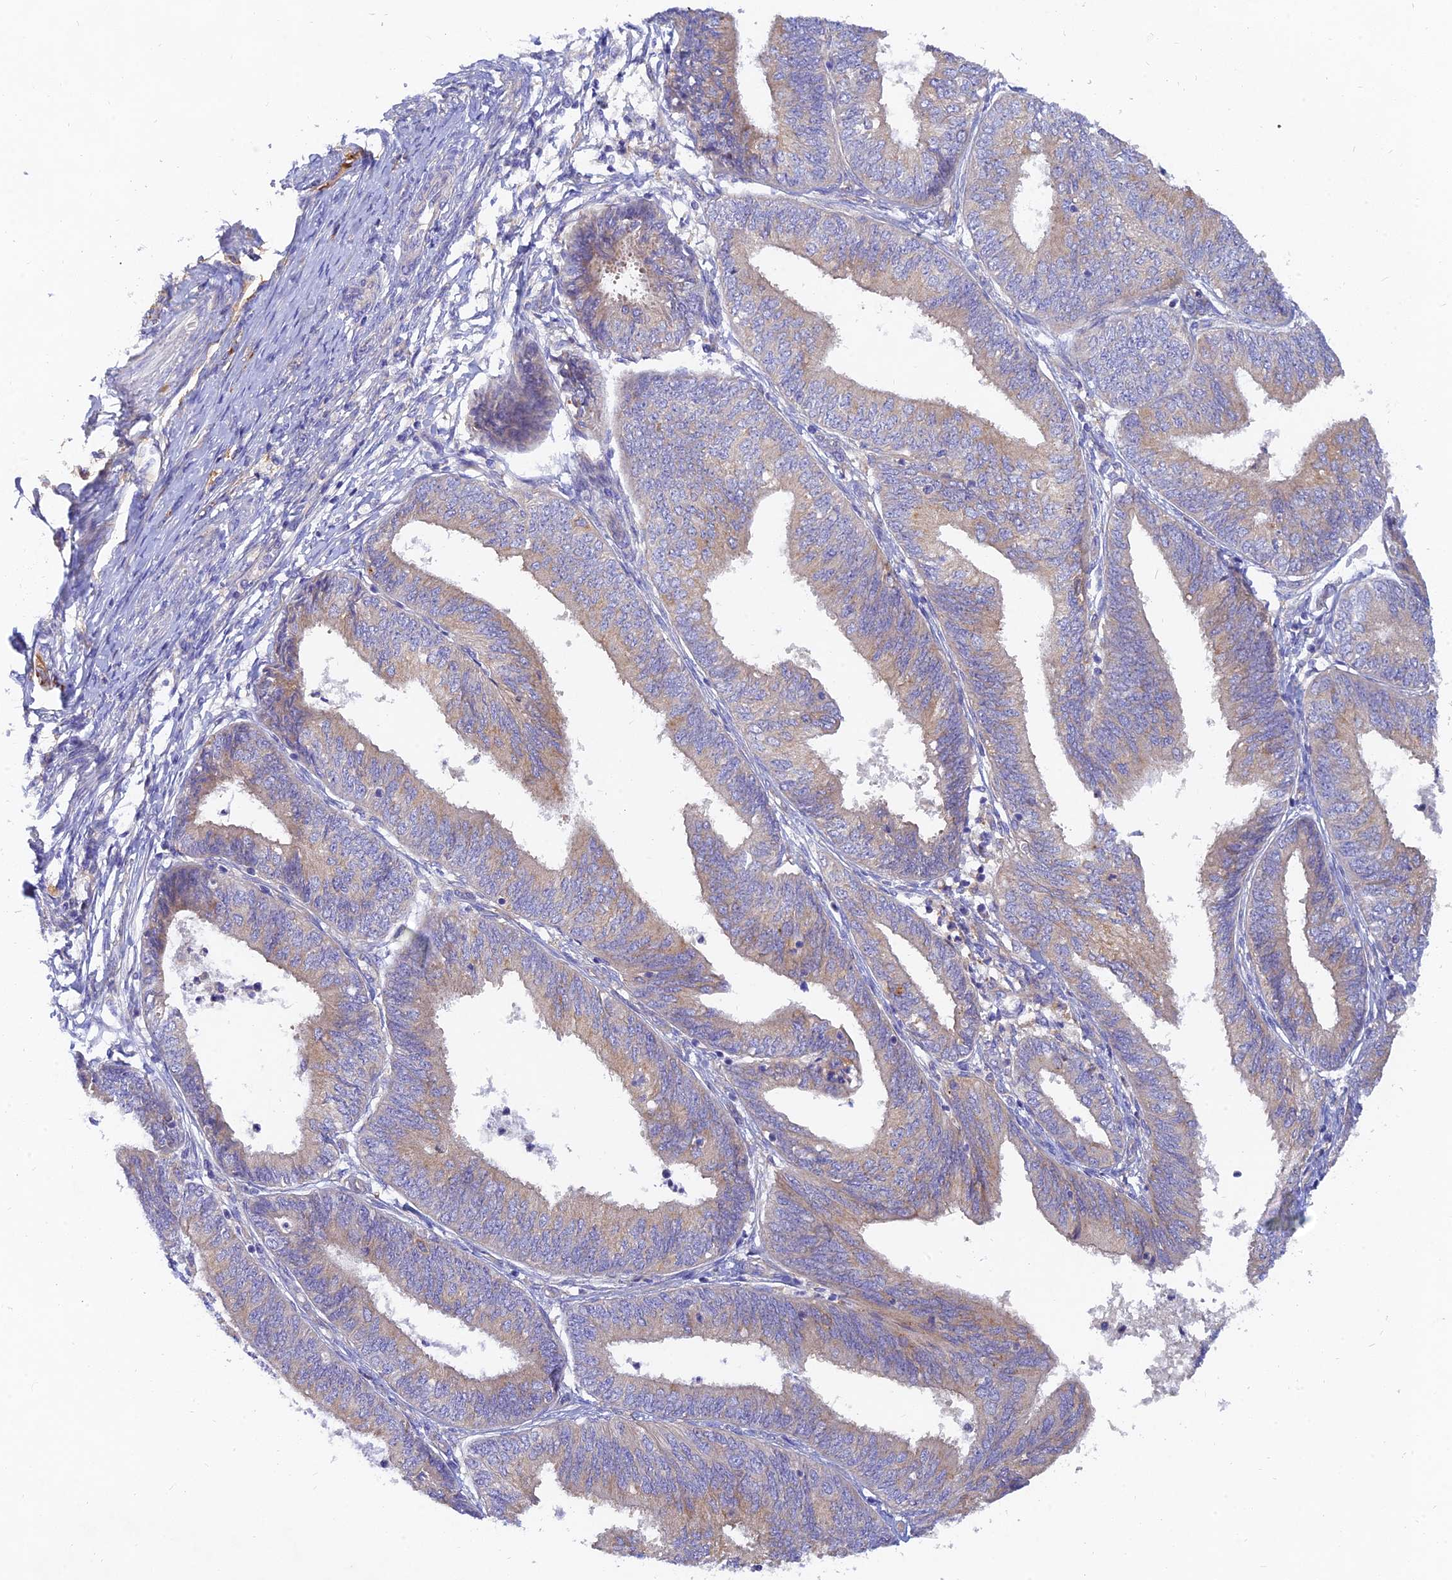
{"staining": {"intensity": "weak", "quantity": "25%-75%", "location": "cytoplasmic/membranous"}, "tissue": "endometrial cancer", "cell_type": "Tumor cells", "image_type": "cancer", "snomed": [{"axis": "morphology", "description": "Adenocarcinoma, NOS"}, {"axis": "topography", "description": "Endometrium"}], "caption": "Immunohistochemical staining of human endometrial adenocarcinoma demonstrates low levels of weak cytoplasmic/membranous protein expression in approximately 25%-75% of tumor cells.", "gene": "MROH1", "patient": {"sex": "female", "age": 58}}